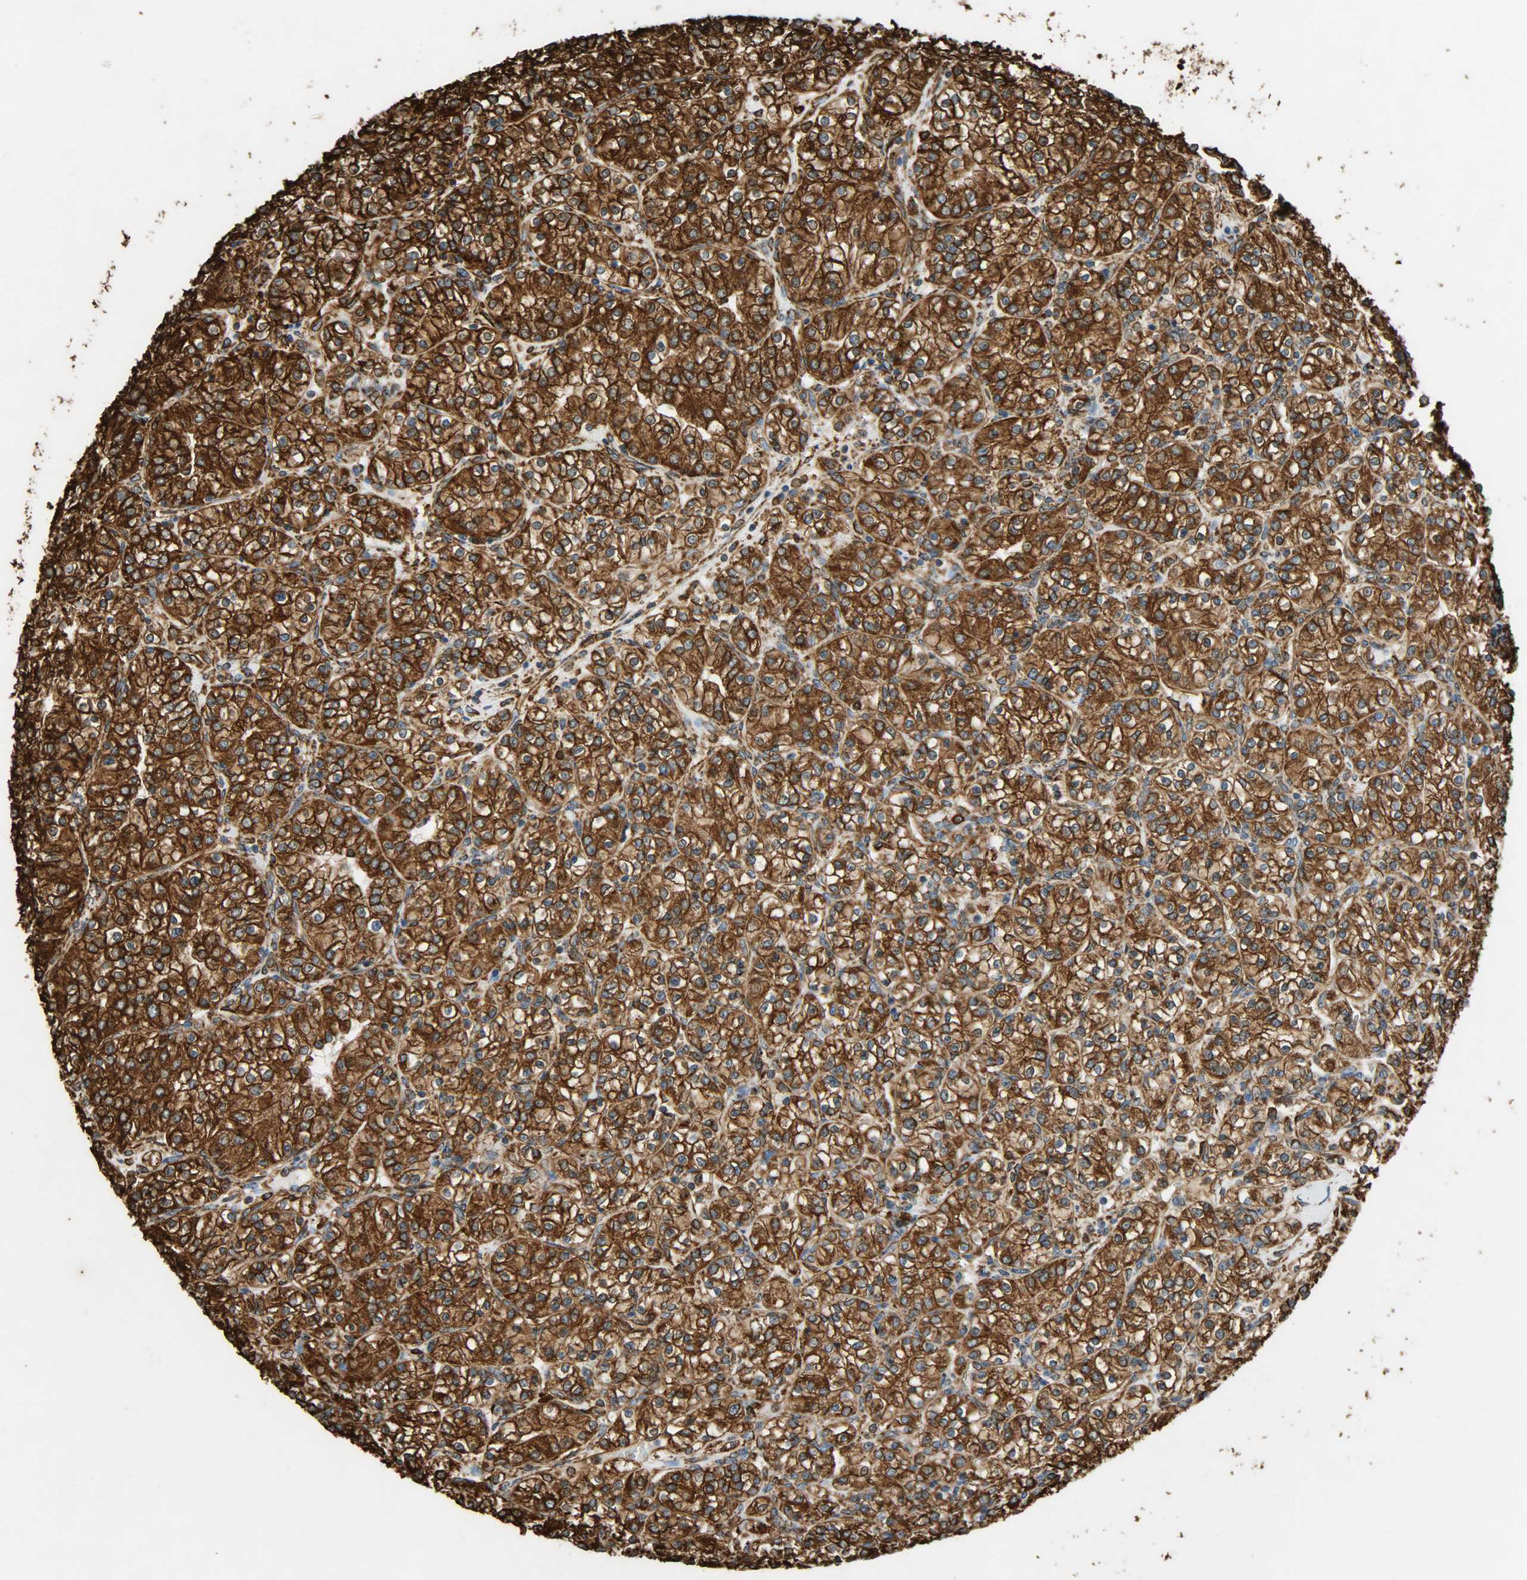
{"staining": {"intensity": "strong", "quantity": ">75%", "location": "cytoplasmic/membranous"}, "tissue": "renal cancer", "cell_type": "Tumor cells", "image_type": "cancer", "snomed": [{"axis": "morphology", "description": "Adenocarcinoma, NOS"}, {"axis": "topography", "description": "Kidney"}], "caption": "A histopathology image of renal cancer stained for a protein shows strong cytoplasmic/membranous brown staining in tumor cells. The protein of interest is stained brown, and the nuclei are stained in blue (DAB IHC with brightfield microscopy, high magnification).", "gene": "HSP90B1", "patient": {"sex": "male", "age": 77}}